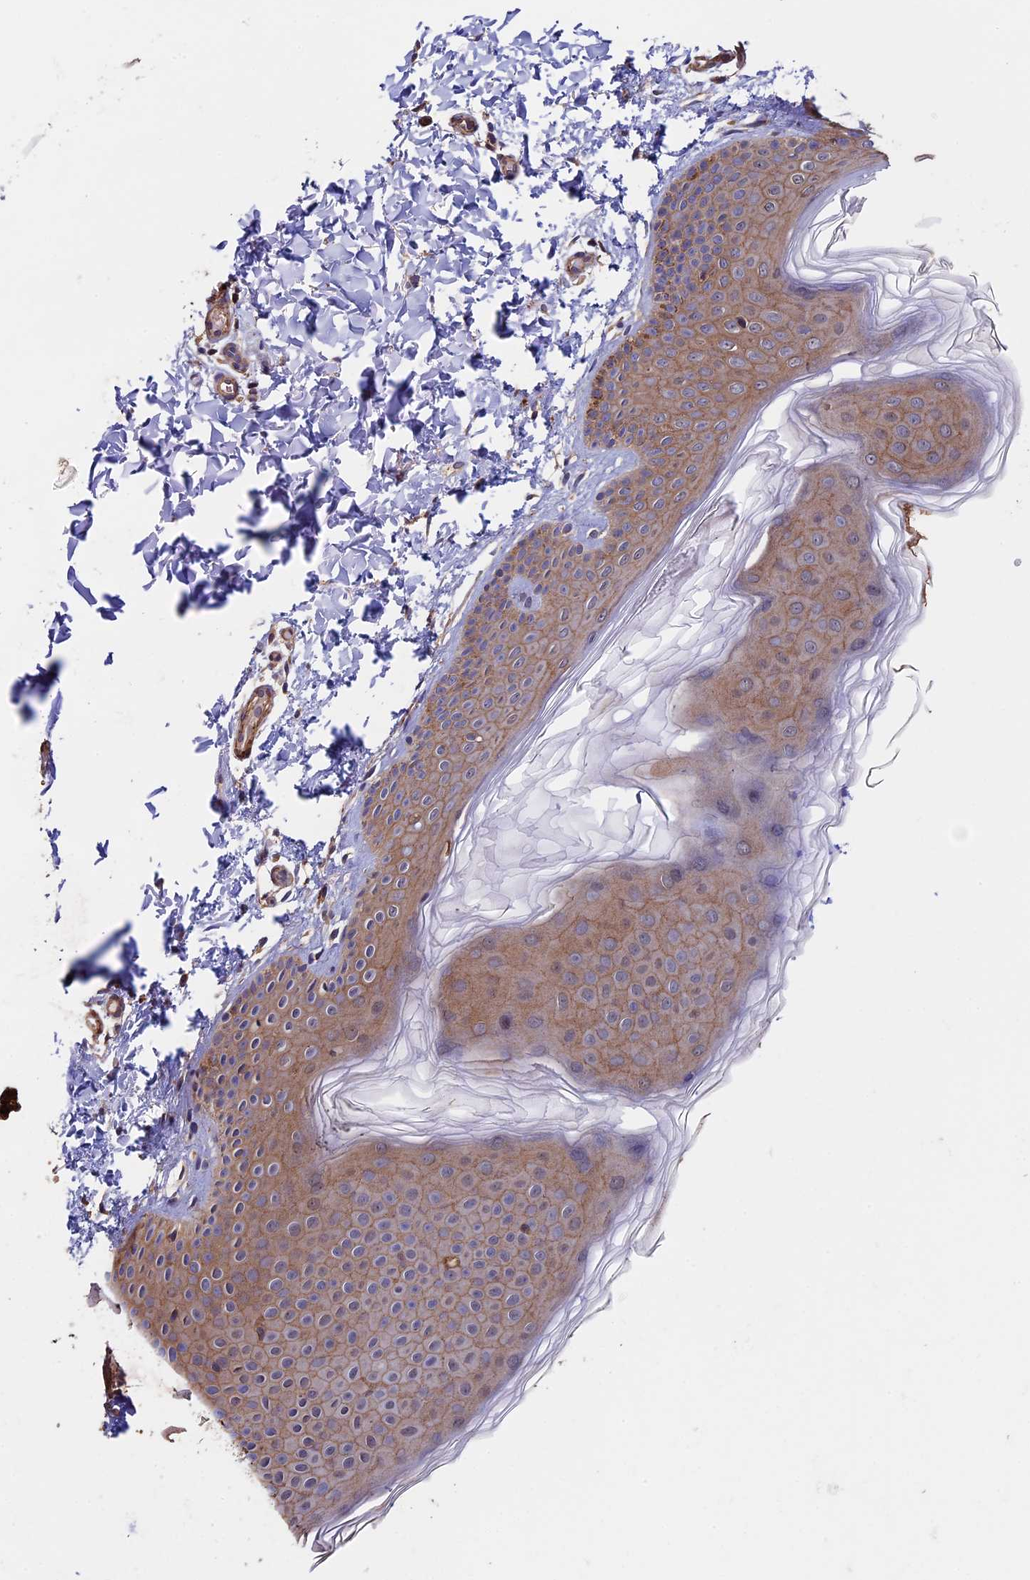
{"staining": {"intensity": "moderate", "quantity": "<25%", "location": "cytoplasmic/membranous"}, "tissue": "skin", "cell_type": "Fibroblasts", "image_type": "normal", "snomed": [{"axis": "morphology", "description": "Normal tissue, NOS"}, {"axis": "topography", "description": "Skin"}], "caption": "This micrograph shows IHC staining of unremarkable skin, with low moderate cytoplasmic/membranous positivity in approximately <25% of fibroblasts.", "gene": "SLC9A5", "patient": {"sex": "male", "age": 36}}